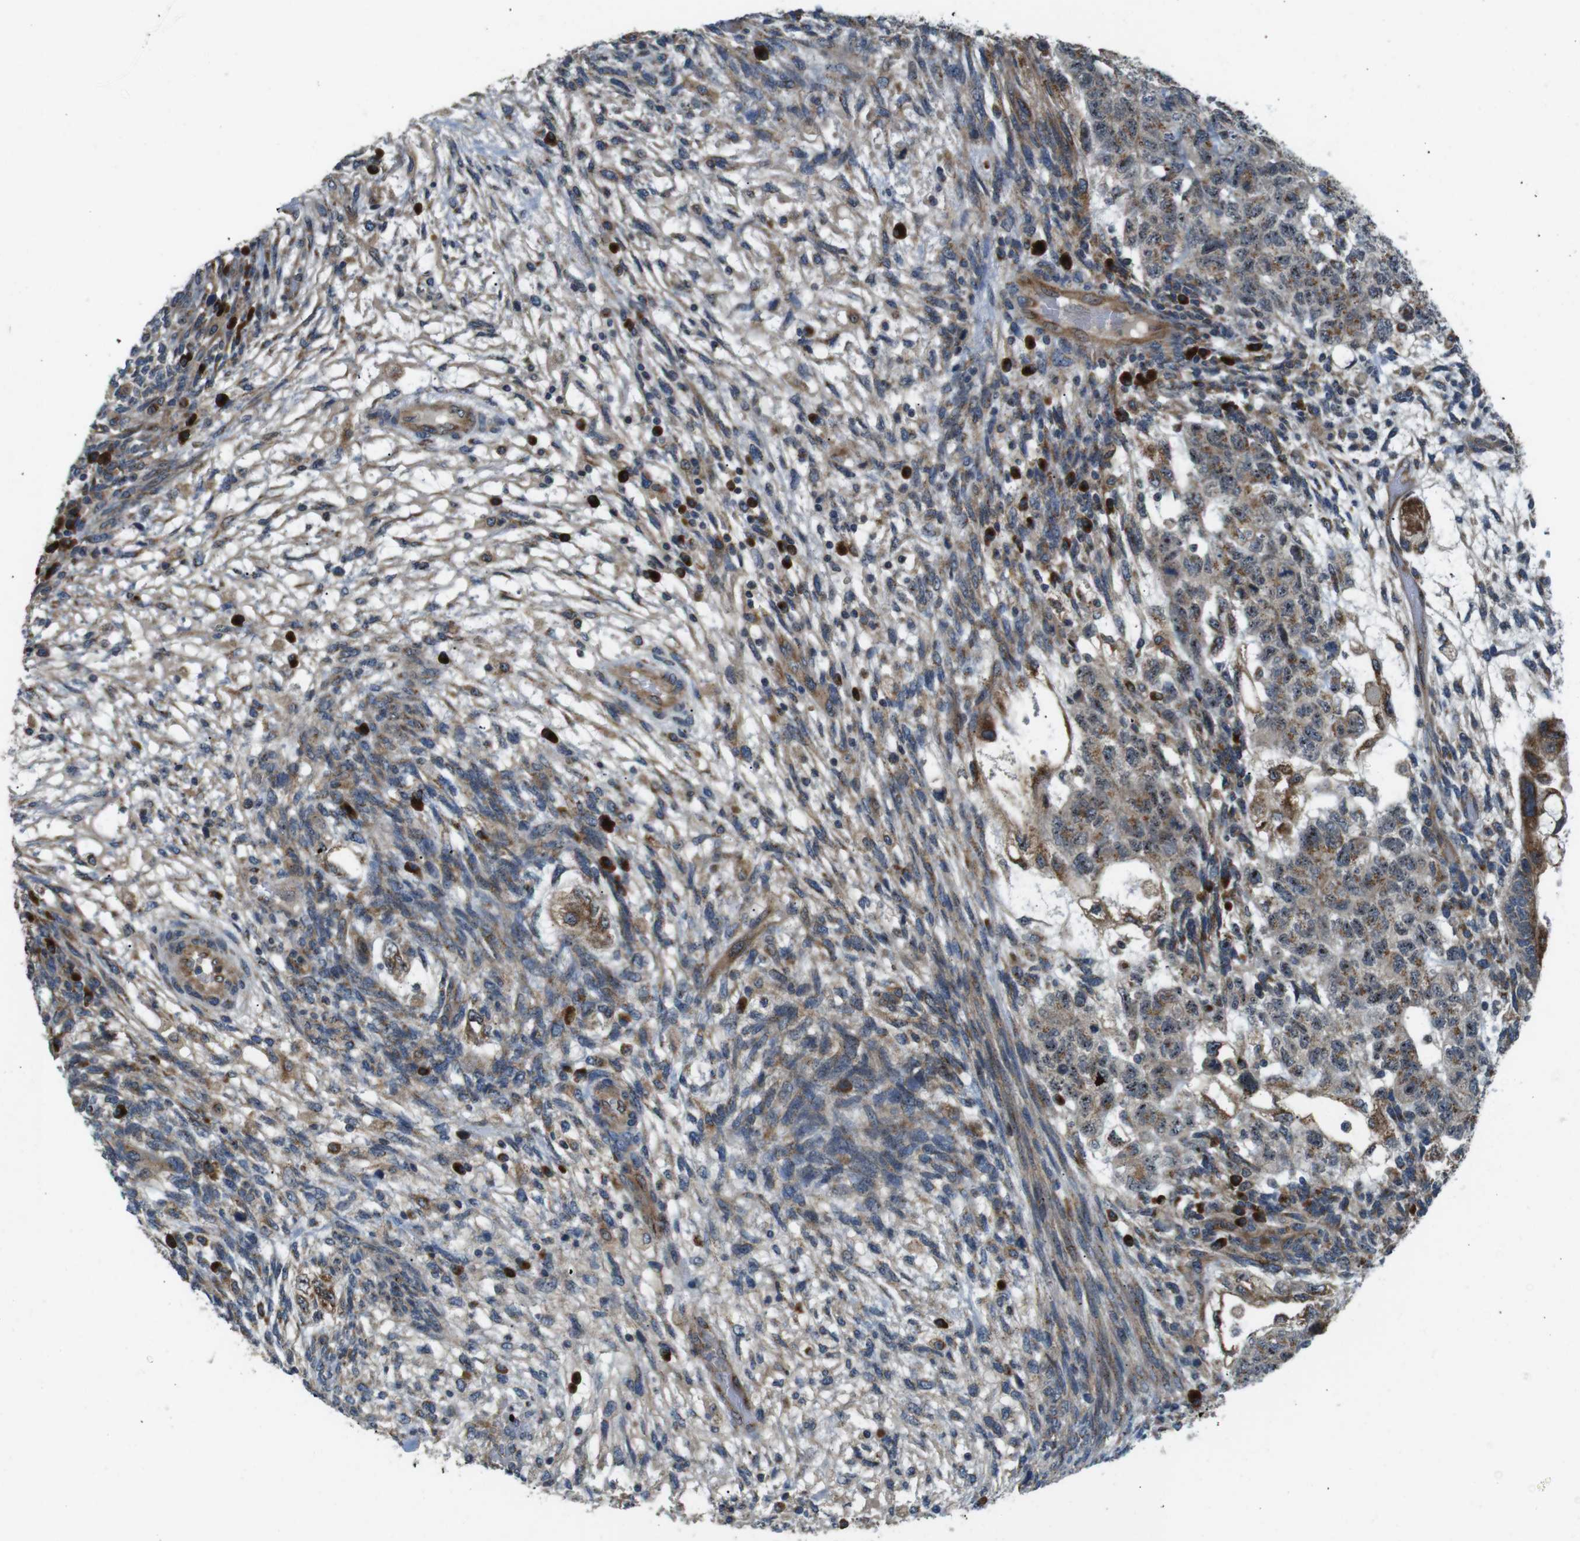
{"staining": {"intensity": "moderate", "quantity": "<25%", "location": "cytoplasmic/membranous"}, "tissue": "testis cancer", "cell_type": "Tumor cells", "image_type": "cancer", "snomed": [{"axis": "morphology", "description": "Normal tissue, NOS"}, {"axis": "morphology", "description": "Carcinoma, Embryonal, NOS"}, {"axis": "topography", "description": "Testis"}], "caption": "A micrograph showing moderate cytoplasmic/membranous positivity in about <25% of tumor cells in testis embryonal carcinoma, as visualized by brown immunohistochemical staining.", "gene": "TMEM143", "patient": {"sex": "male", "age": 36}}